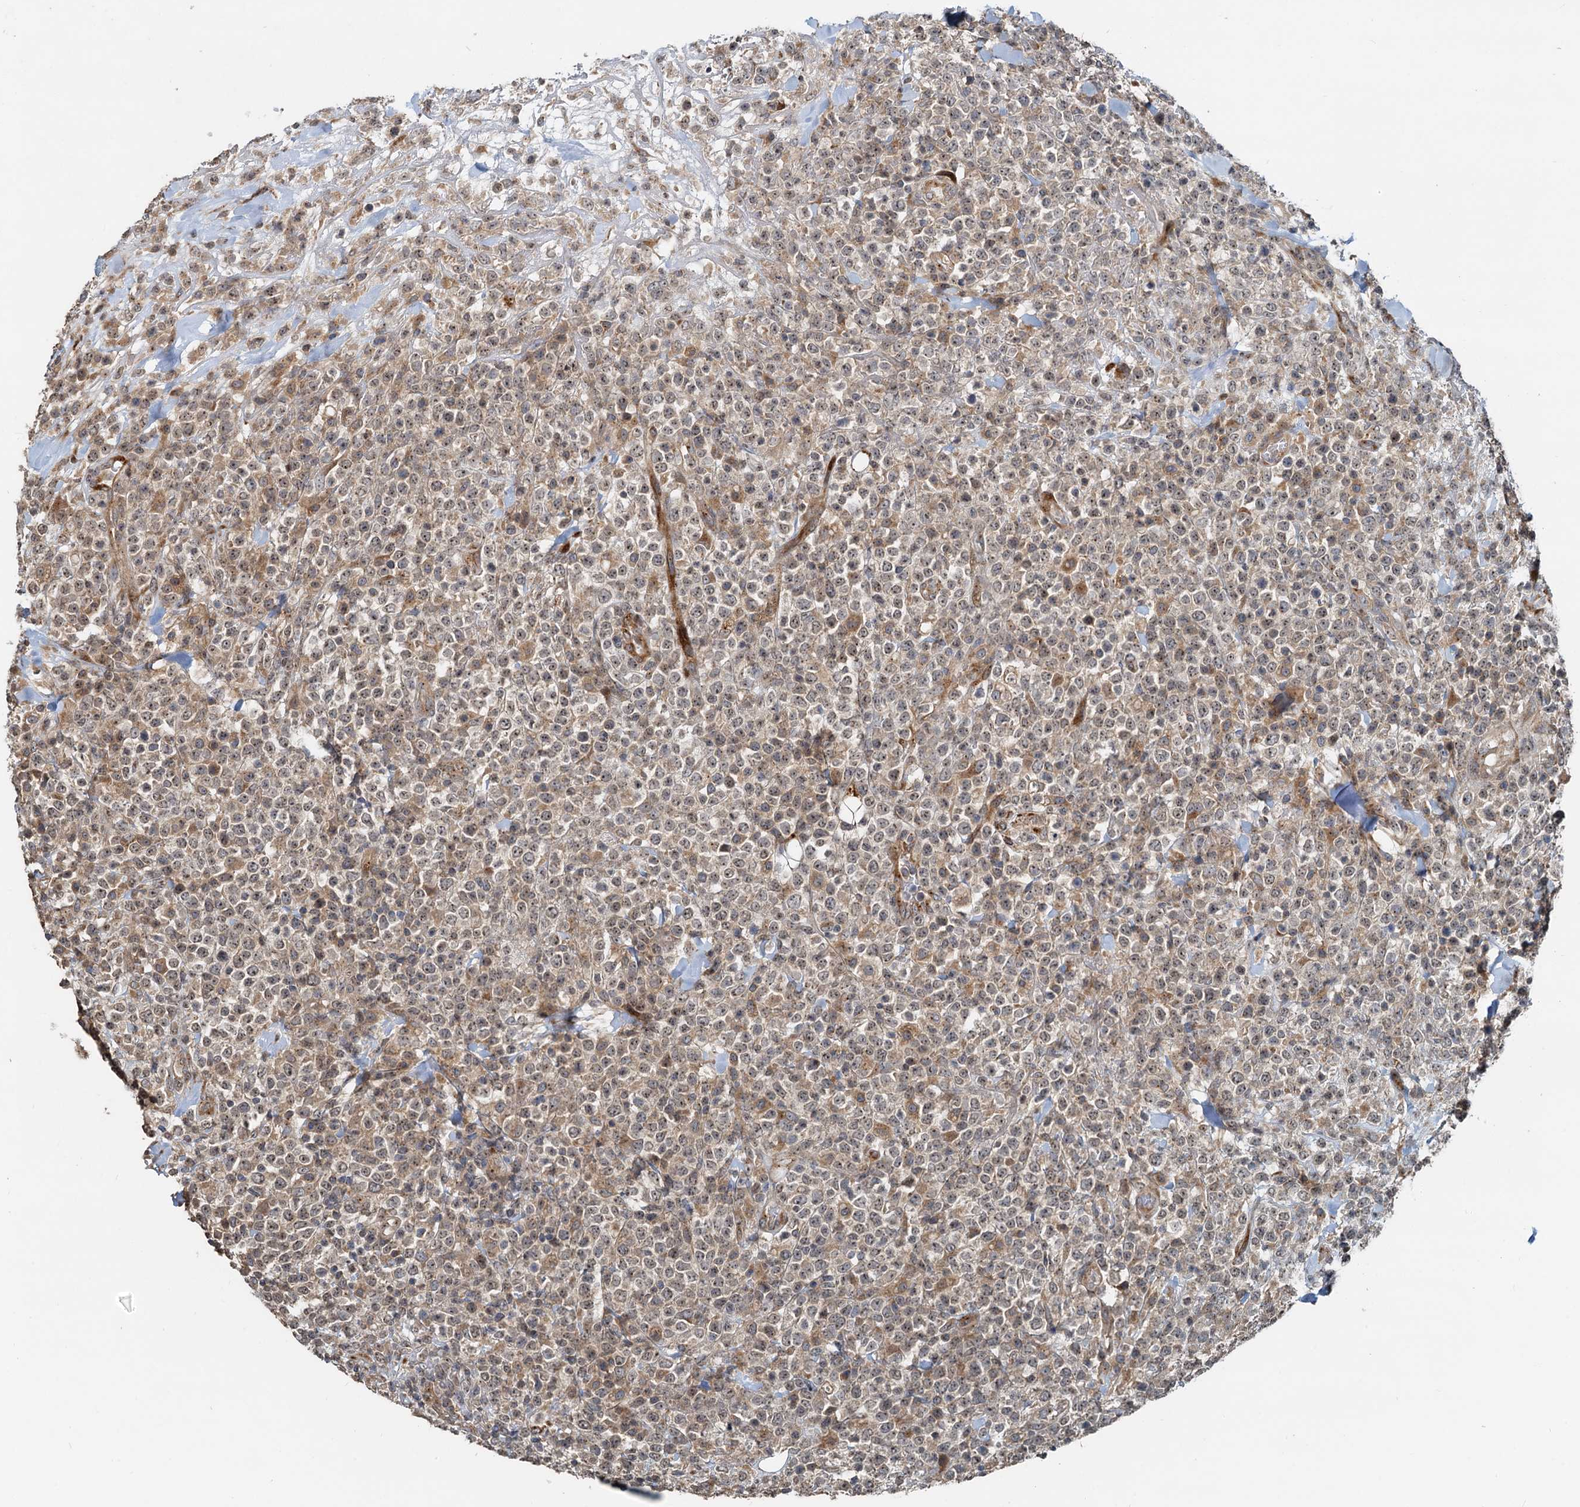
{"staining": {"intensity": "moderate", "quantity": "<25%", "location": "cytoplasmic/membranous"}, "tissue": "lymphoma", "cell_type": "Tumor cells", "image_type": "cancer", "snomed": [{"axis": "morphology", "description": "Malignant lymphoma, non-Hodgkin's type, High grade"}, {"axis": "topography", "description": "Colon"}], "caption": "Moderate cytoplasmic/membranous staining is seen in about <25% of tumor cells in high-grade malignant lymphoma, non-Hodgkin's type.", "gene": "CEP68", "patient": {"sex": "female", "age": 53}}